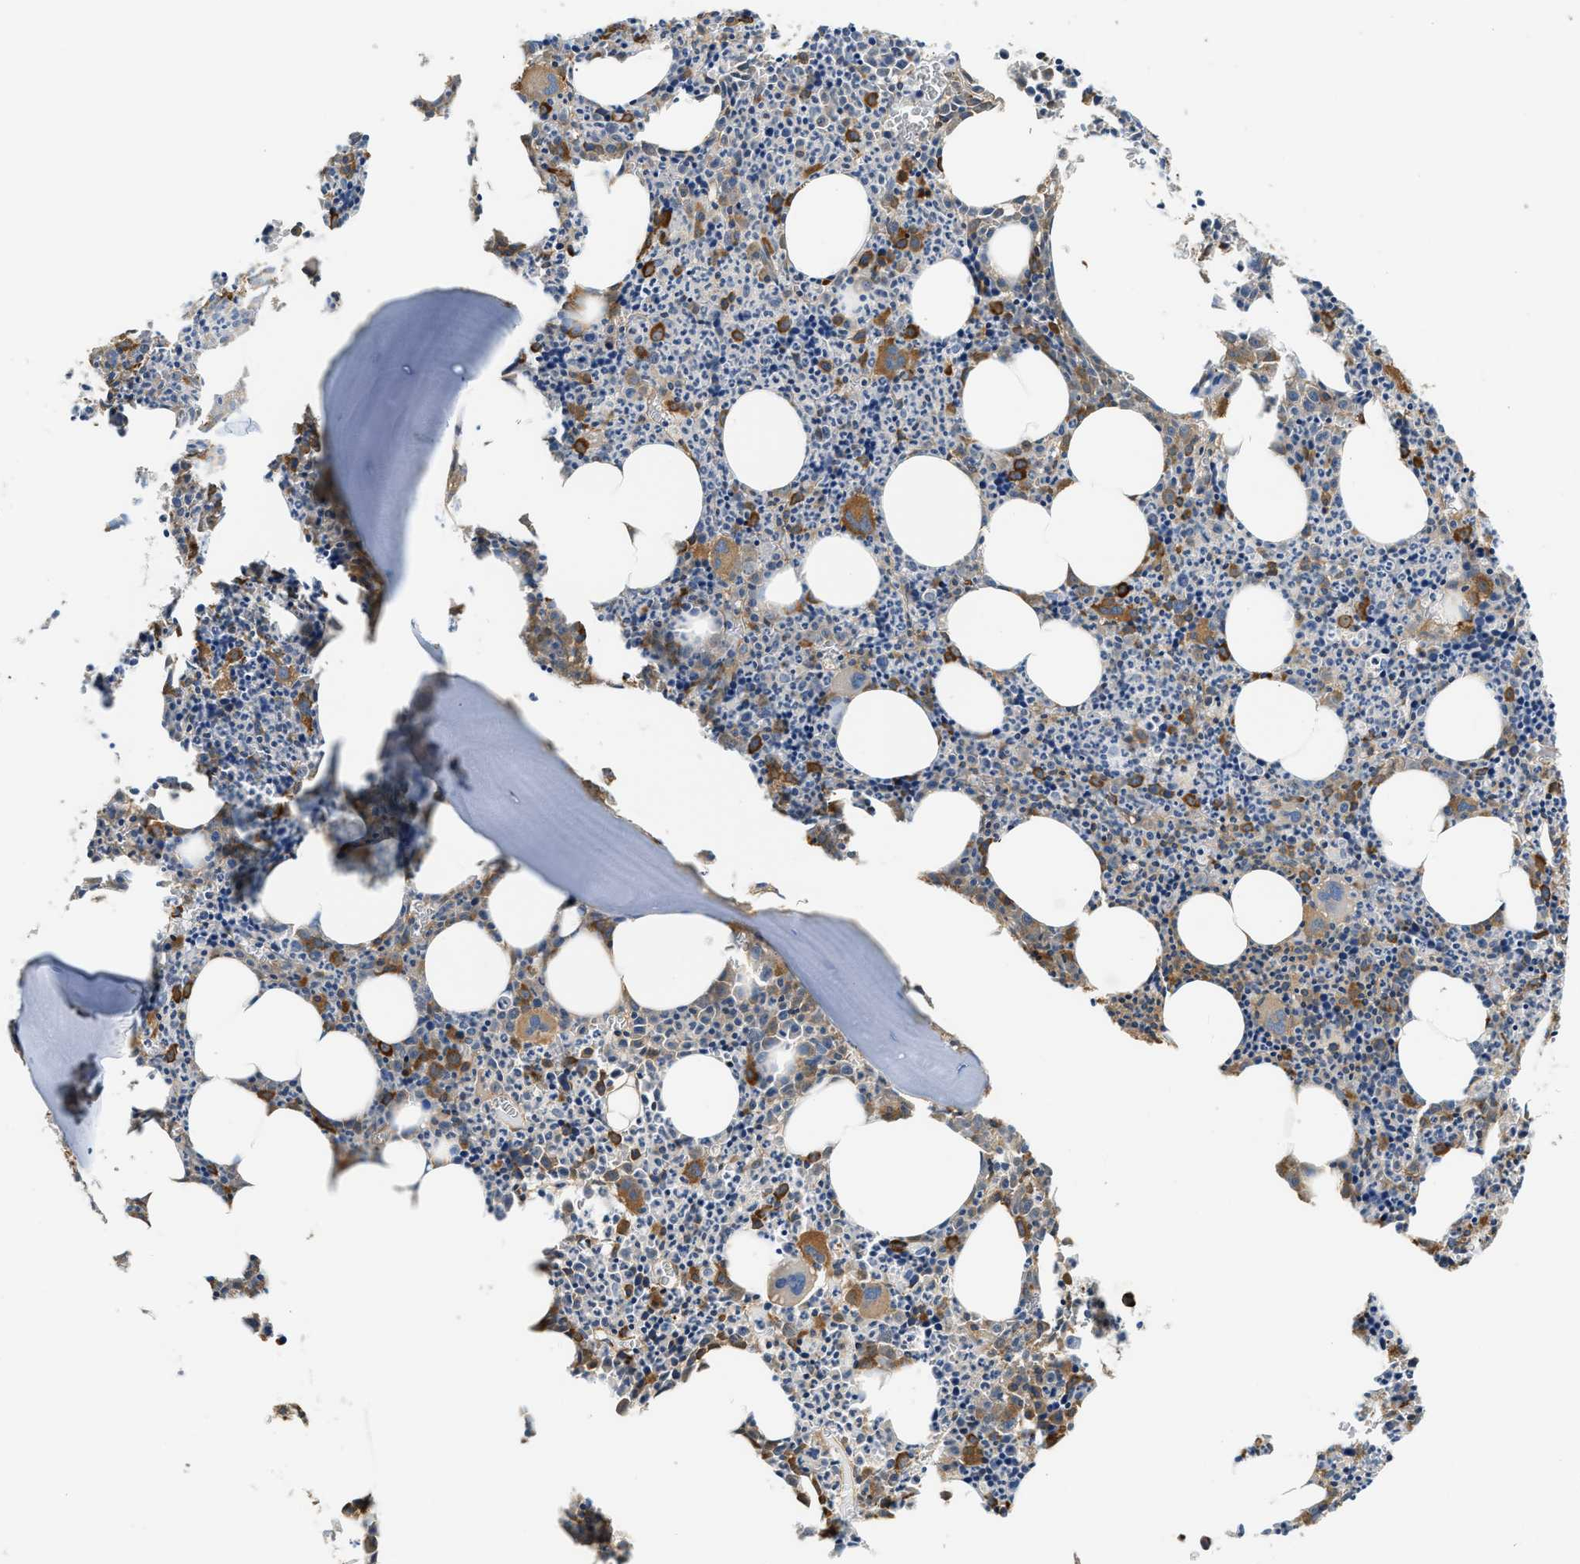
{"staining": {"intensity": "moderate", "quantity": "25%-75%", "location": "cytoplasmic/membranous"}, "tissue": "bone marrow", "cell_type": "Hematopoietic cells", "image_type": "normal", "snomed": [{"axis": "morphology", "description": "Normal tissue, NOS"}, {"axis": "morphology", "description": "Inflammation, NOS"}, {"axis": "topography", "description": "Bone marrow"}], "caption": "Immunohistochemical staining of benign human bone marrow demonstrates moderate cytoplasmic/membranous protein expression in approximately 25%-75% of hematopoietic cells. (IHC, brightfield microscopy, high magnification).", "gene": "PPP2R1B", "patient": {"sex": "male", "age": 31}}